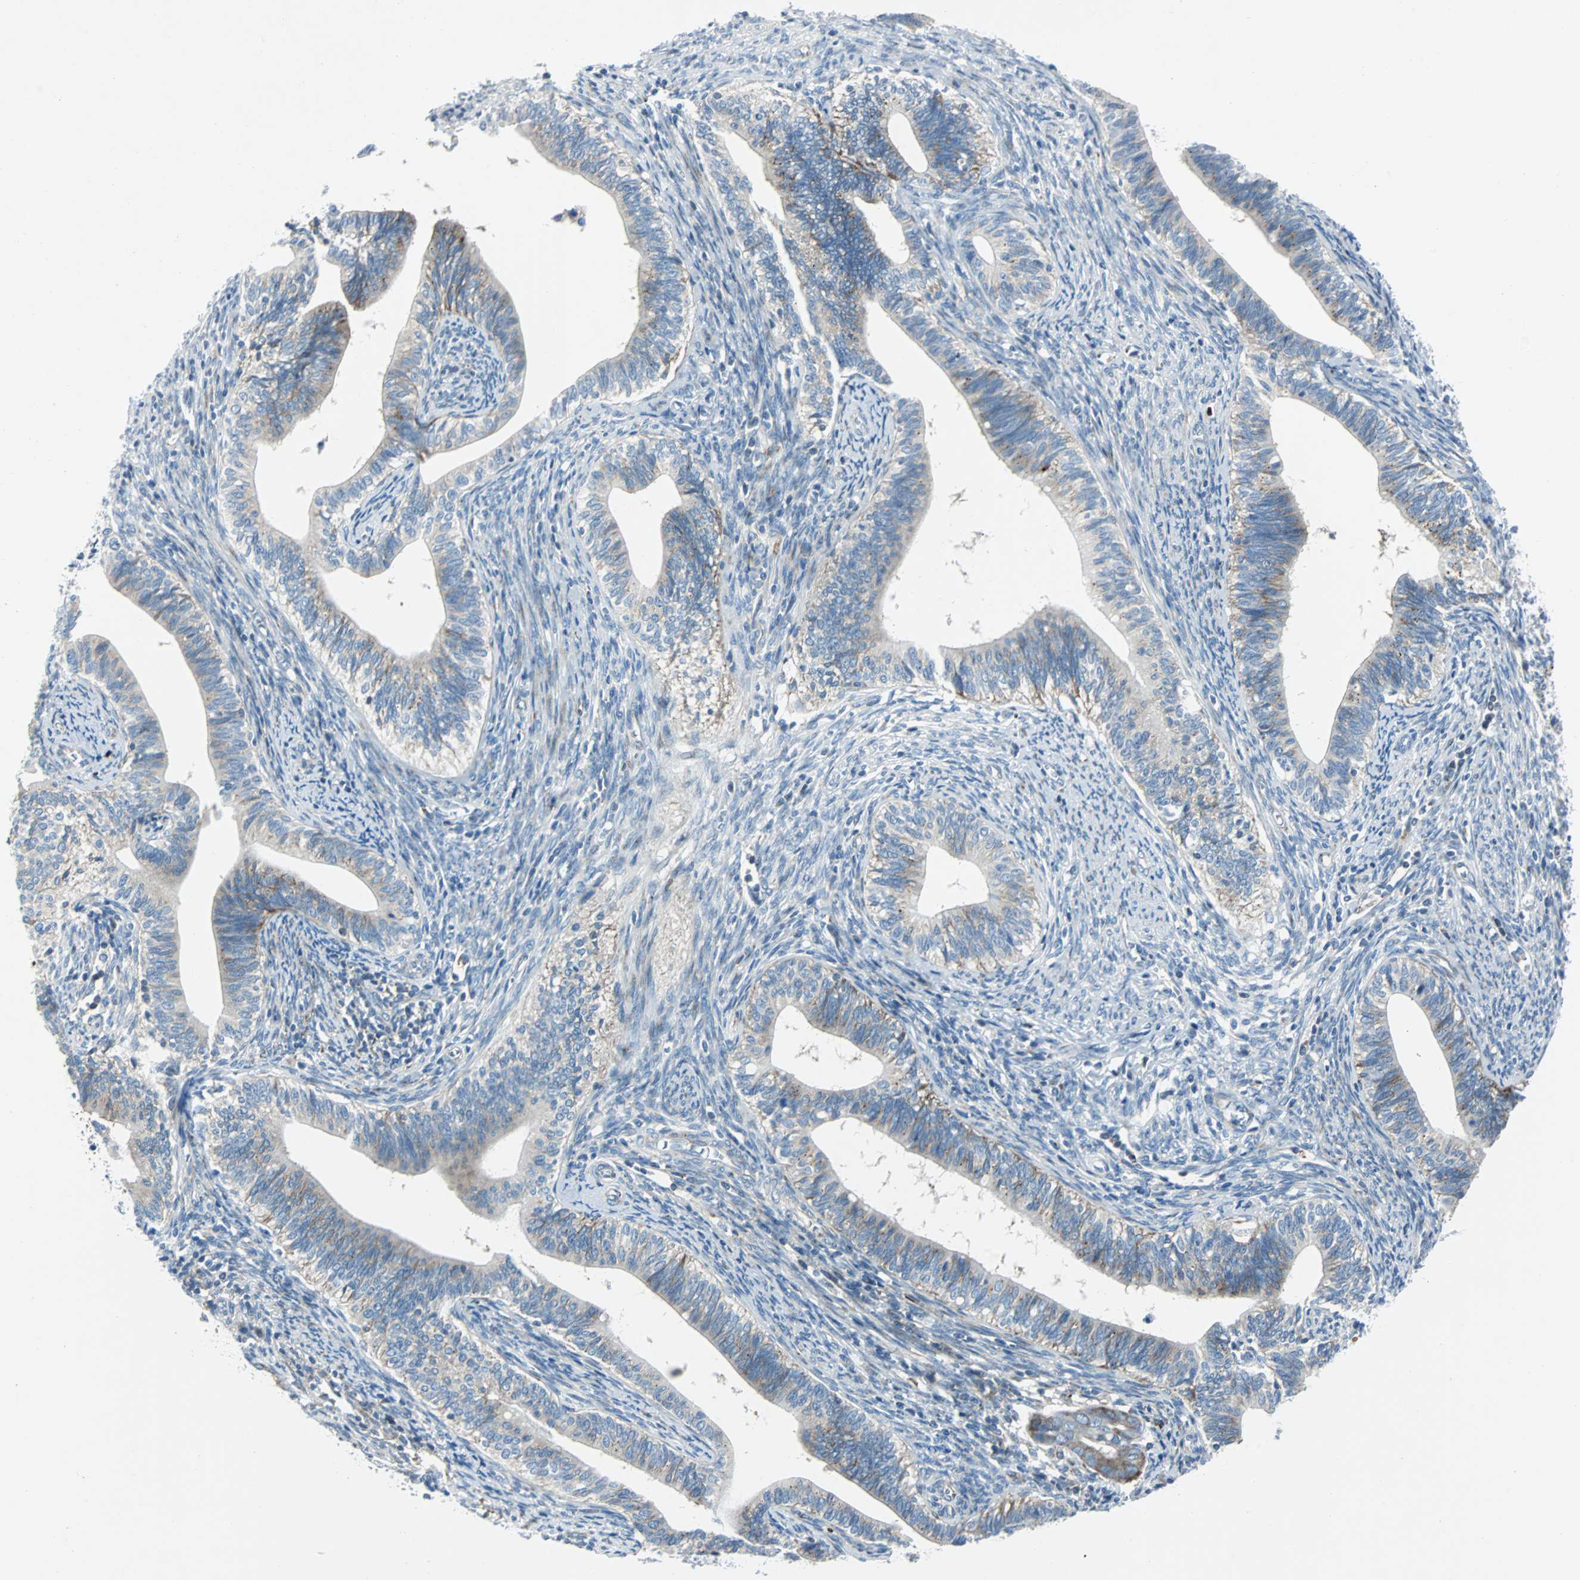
{"staining": {"intensity": "moderate", "quantity": "<25%", "location": "cytoplasmic/membranous"}, "tissue": "cervical cancer", "cell_type": "Tumor cells", "image_type": "cancer", "snomed": [{"axis": "morphology", "description": "Adenocarcinoma, NOS"}, {"axis": "topography", "description": "Cervix"}], "caption": "A low amount of moderate cytoplasmic/membranous expression is present in approximately <25% of tumor cells in cervical cancer (adenocarcinoma) tissue.", "gene": "BBC3", "patient": {"sex": "female", "age": 44}}